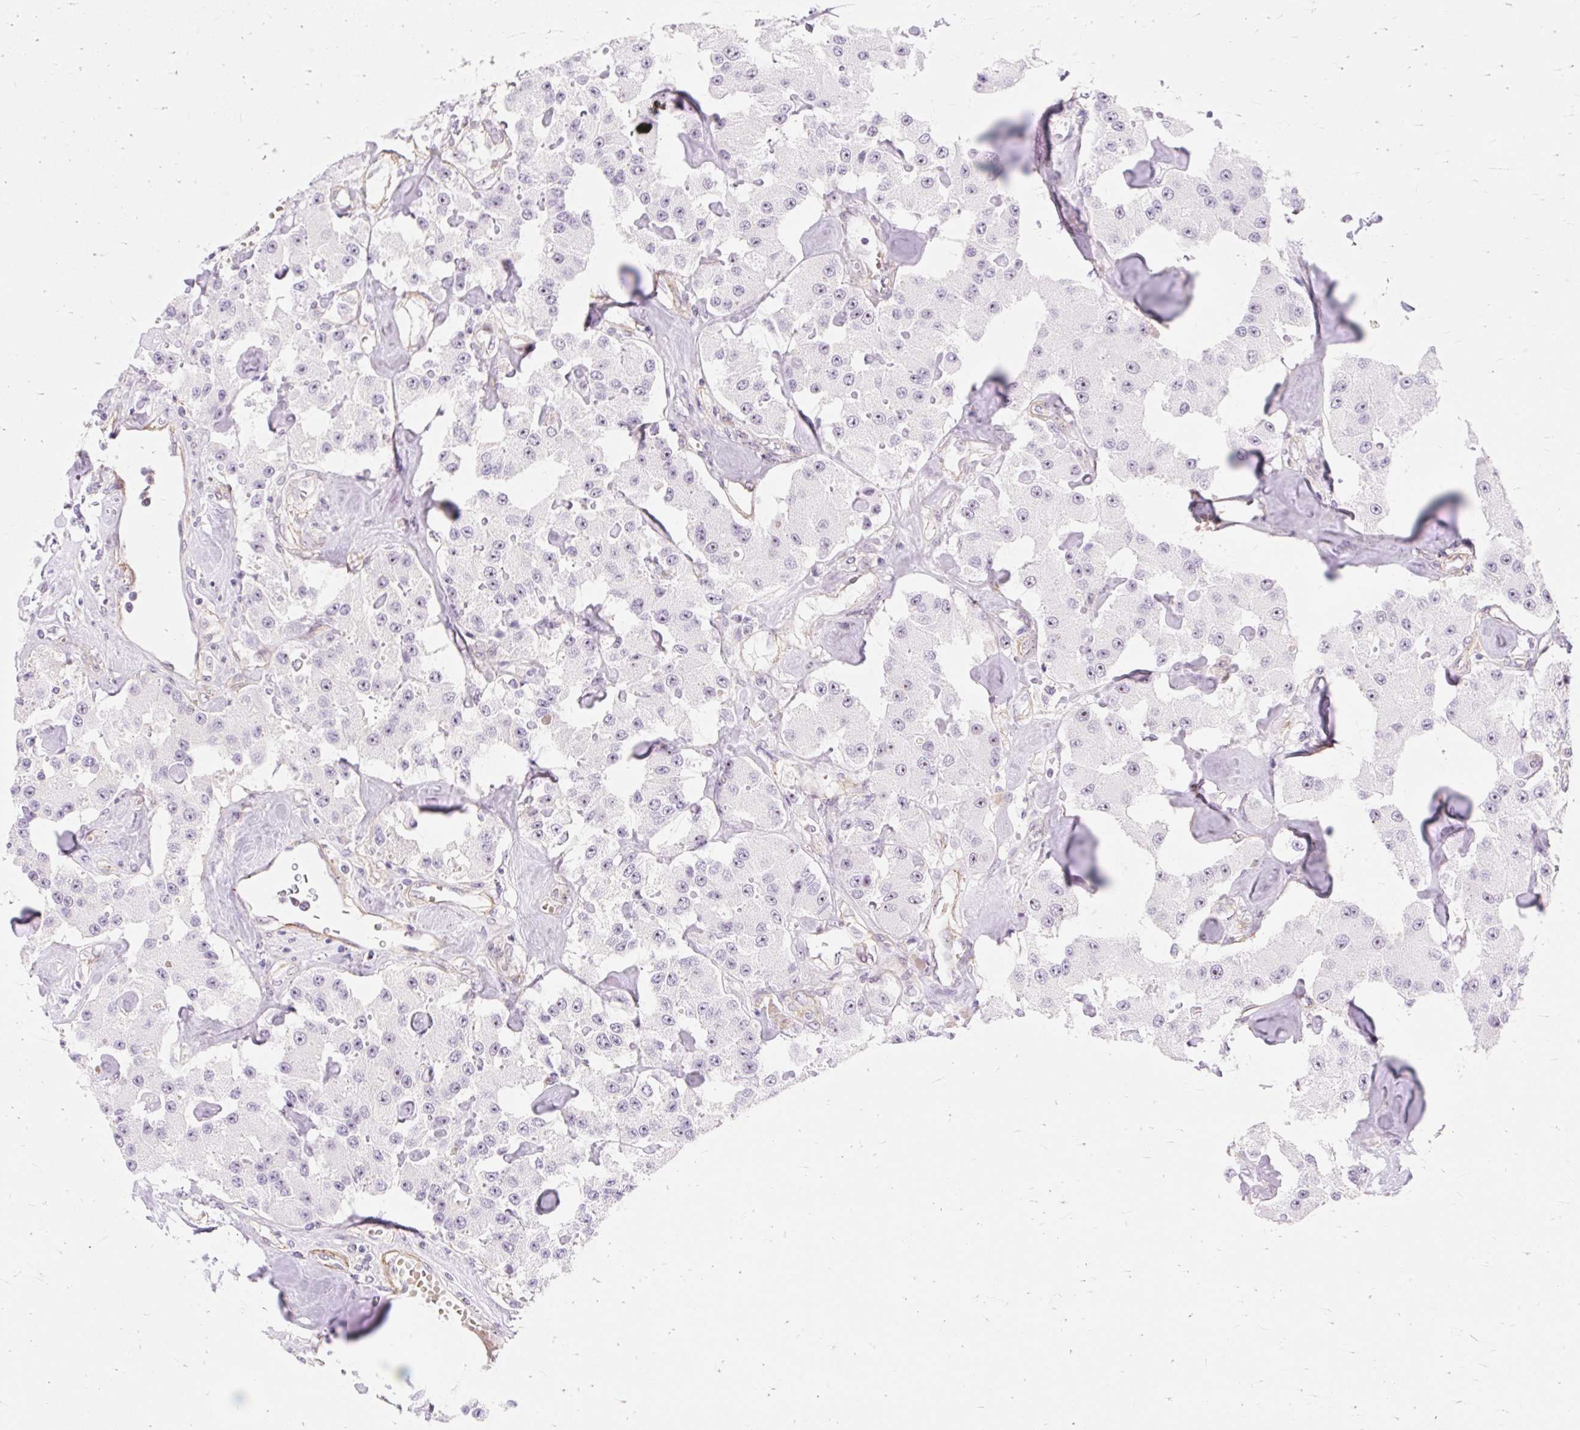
{"staining": {"intensity": "weak", "quantity": "<25%", "location": "nuclear"}, "tissue": "carcinoid", "cell_type": "Tumor cells", "image_type": "cancer", "snomed": [{"axis": "morphology", "description": "Carcinoid, malignant, NOS"}, {"axis": "topography", "description": "Pancreas"}], "caption": "DAB (3,3'-diaminobenzidine) immunohistochemical staining of human carcinoid shows no significant staining in tumor cells.", "gene": "OBP2A", "patient": {"sex": "male", "age": 41}}